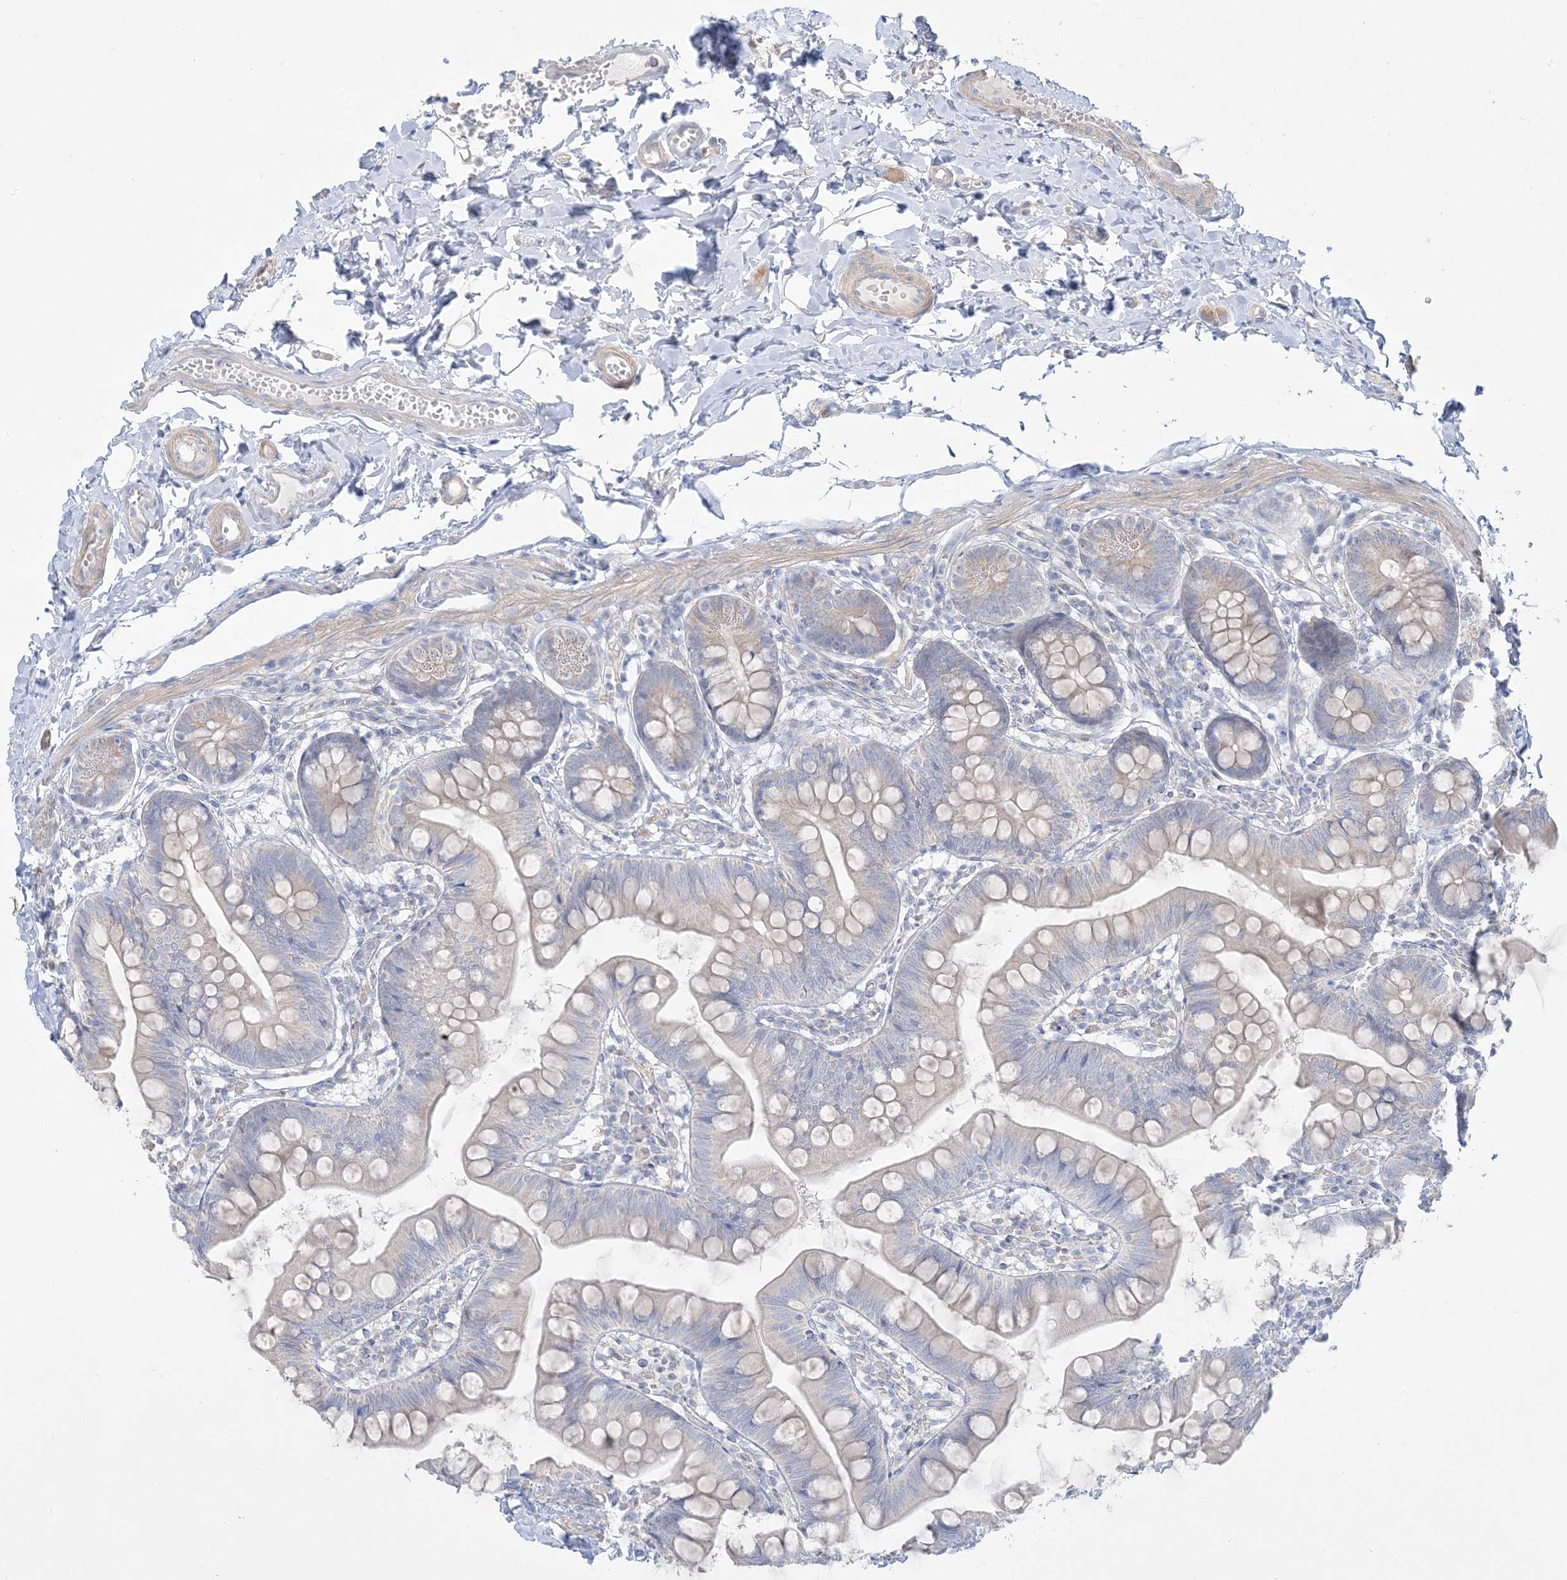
{"staining": {"intensity": "negative", "quantity": "none", "location": "none"}, "tissue": "small intestine", "cell_type": "Glandular cells", "image_type": "normal", "snomed": [{"axis": "morphology", "description": "Normal tissue, NOS"}, {"axis": "topography", "description": "Small intestine"}], "caption": "There is no significant expression in glandular cells of small intestine. Nuclei are stained in blue.", "gene": "FAM184A", "patient": {"sex": "male", "age": 7}}